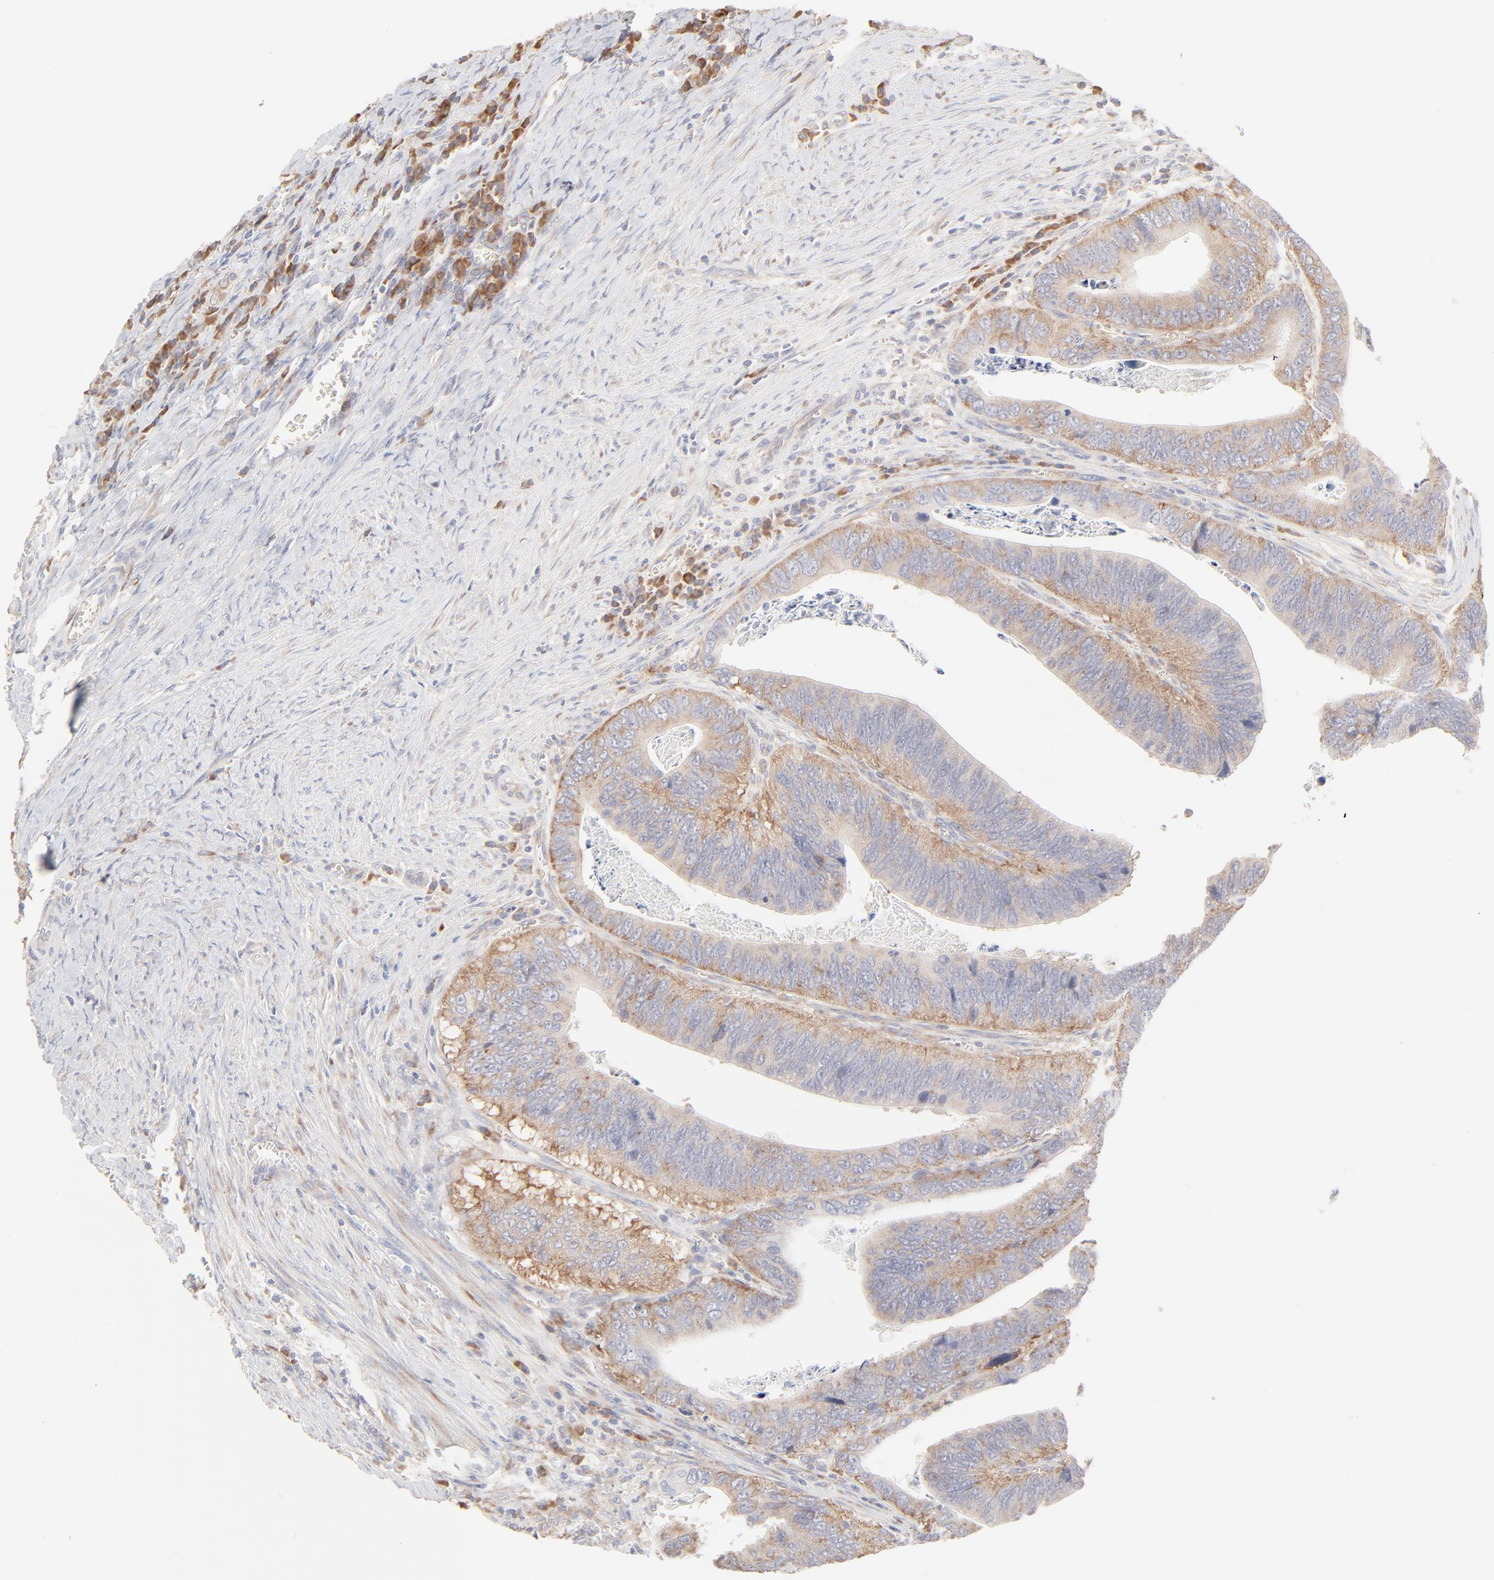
{"staining": {"intensity": "moderate", "quantity": ">75%", "location": "cytoplasmic/membranous"}, "tissue": "colorectal cancer", "cell_type": "Tumor cells", "image_type": "cancer", "snomed": [{"axis": "morphology", "description": "Adenocarcinoma, NOS"}, {"axis": "topography", "description": "Colon"}], "caption": "Colorectal cancer was stained to show a protein in brown. There is medium levels of moderate cytoplasmic/membranous staining in approximately >75% of tumor cells.", "gene": "RPS21", "patient": {"sex": "male", "age": 72}}